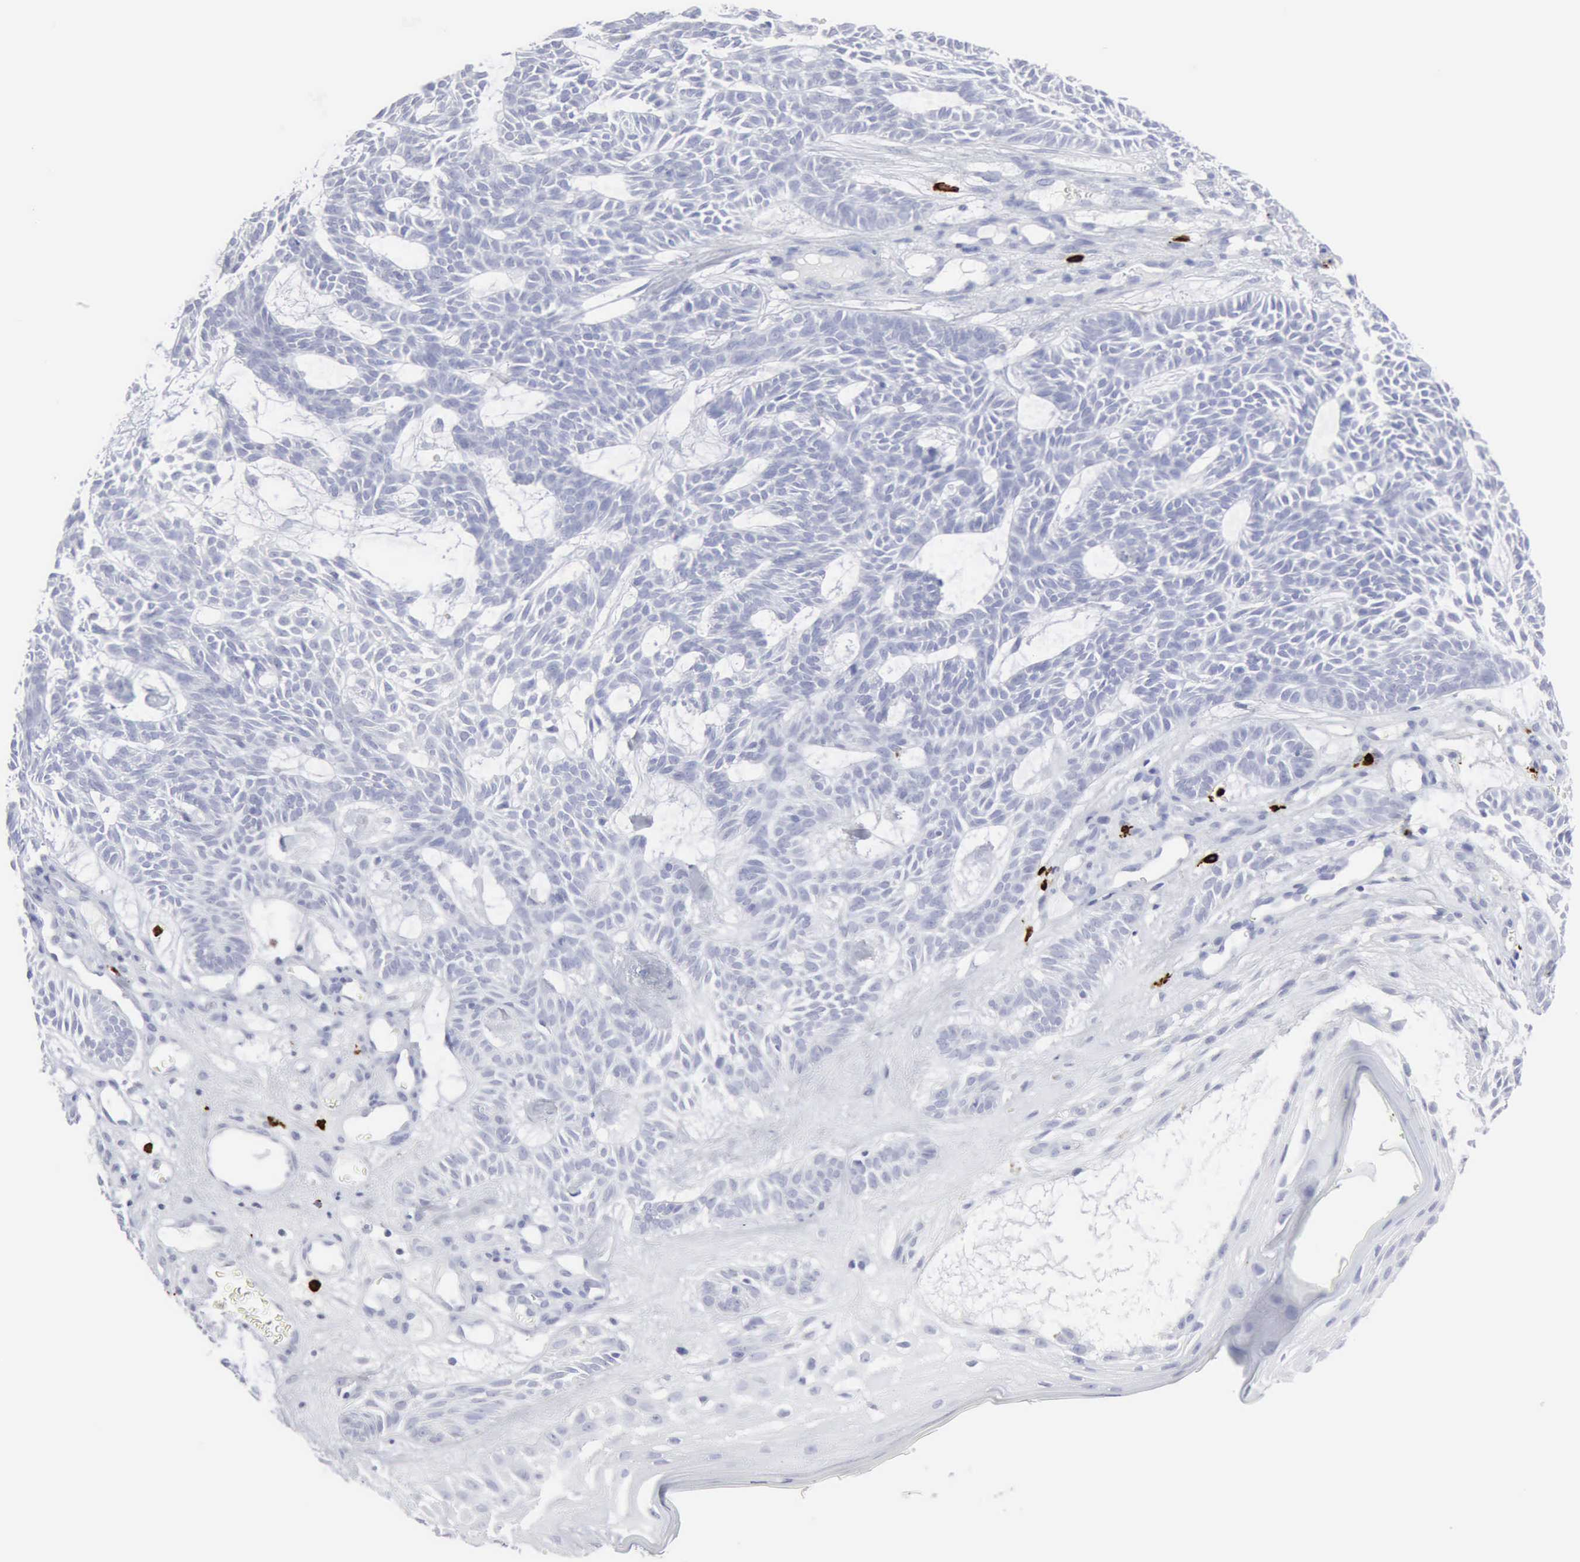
{"staining": {"intensity": "negative", "quantity": "none", "location": "none"}, "tissue": "skin cancer", "cell_type": "Tumor cells", "image_type": "cancer", "snomed": [{"axis": "morphology", "description": "Basal cell carcinoma"}, {"axis": "topography", "description": "Skin"}], "caption": "The IHC histopathology image has no significant staining in tumor cells of skin cancer tissue. The staining was performed using DAB (3,3'-diaminobenzidine) to visualize the protein expression in brown, while the nuclei were stained in blue with hematoxylin (Magnification: 20x).", "gene": "CMA1", "patient": {"sex": "male", "age": 75}}